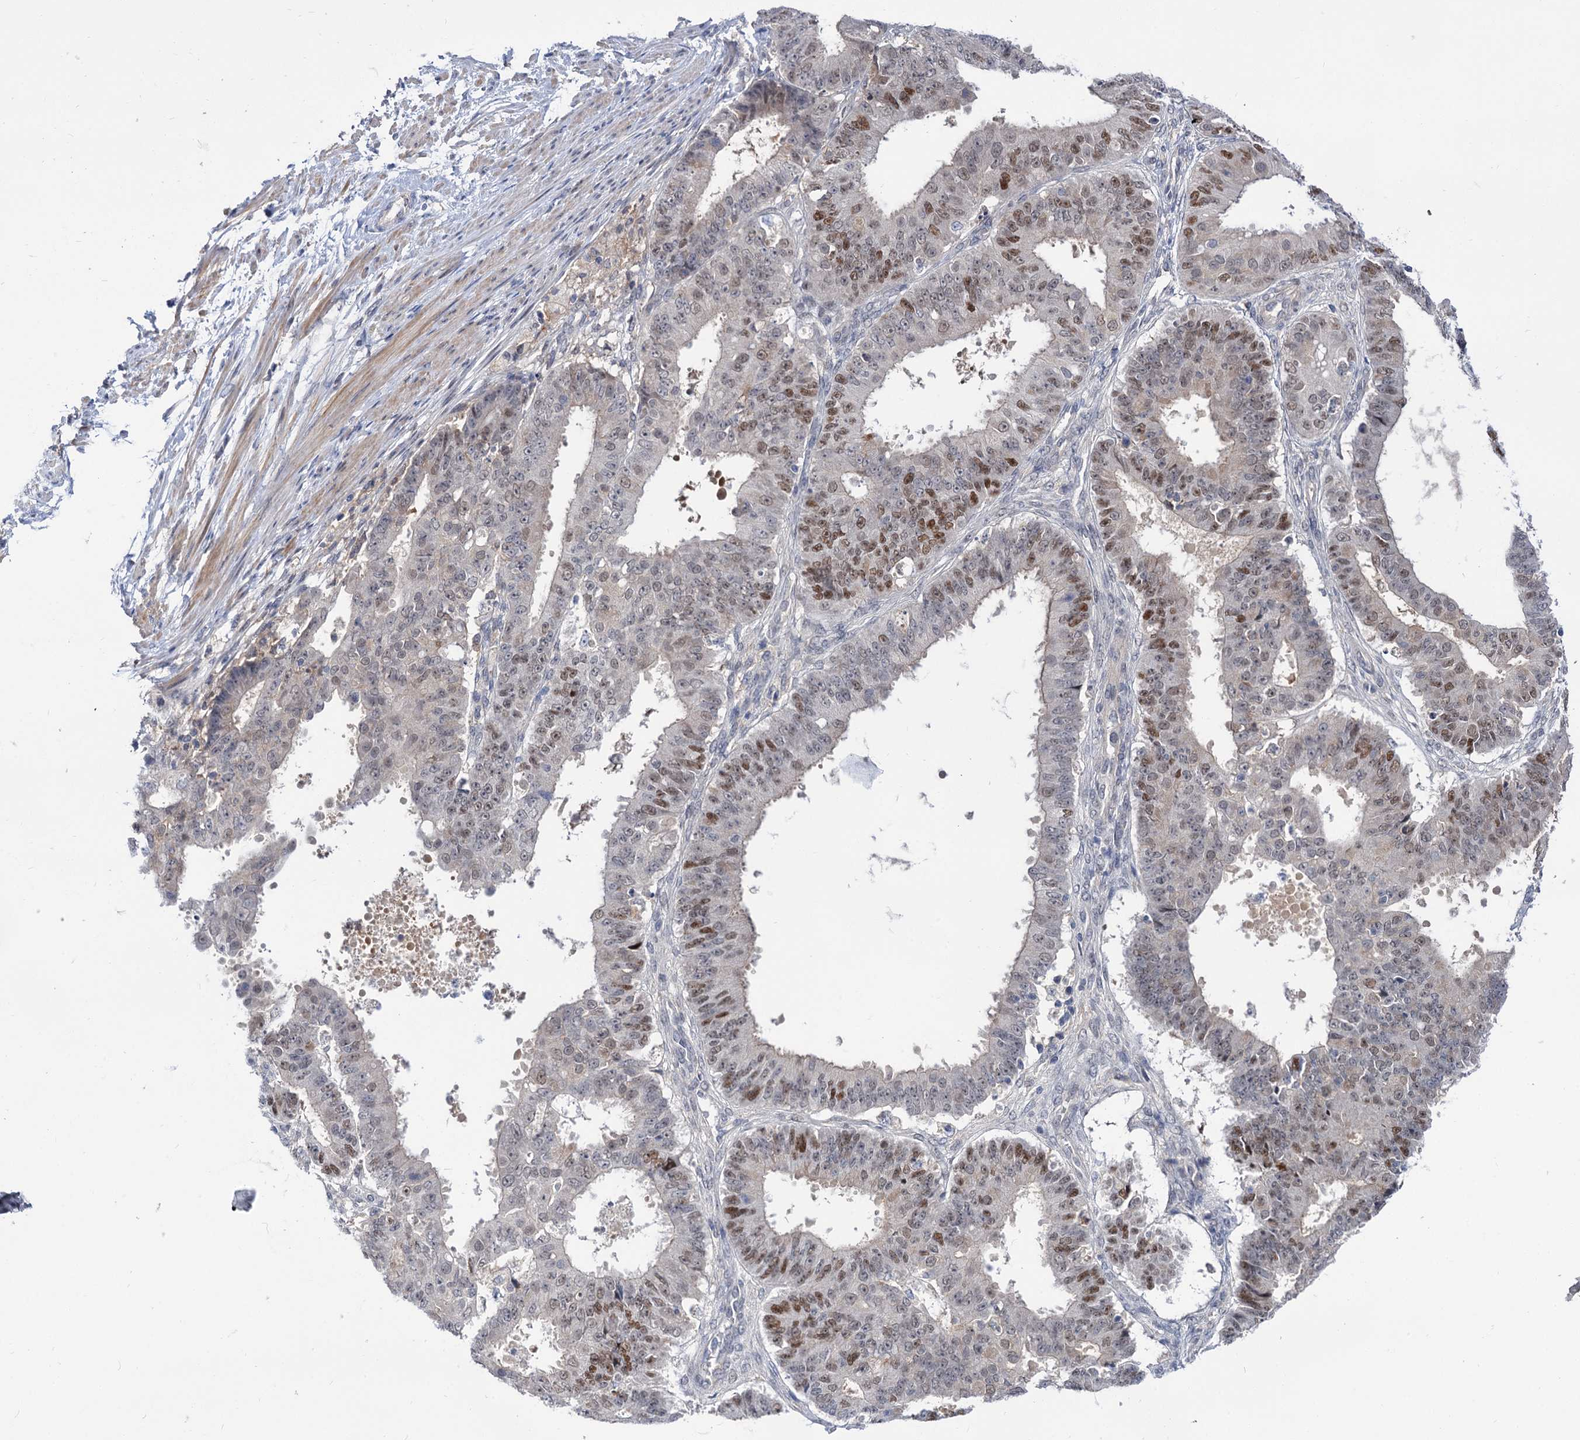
{"staining": {"intensity": "moderate", "quantity": "25%-75%", "location": "nuclear"}, "tissue": "ovarian cancer", "cell_type": "Tumor cells", "image_type": "cancer", "snomed": [{"axis": "morphology", "description": "Carcinoma, endometroid"}, {"axis": "topography", "description": "Appendix"}, {"axis": "topography", "description": "Ovary"}], "caption": "Tumor cells show medium levels of moderate nuclear staining in approximately 25%-75% of cells in ovarian cancer (endometroid carcinoma). The protein is stained brown, and the nuclei are stained in blue (DAB (3,3'-diaminobenzidine) IHC with brightfield microscopy, high magnification).", "gene": "NEK10", "patient": {"sex": "female", "age": 42}}